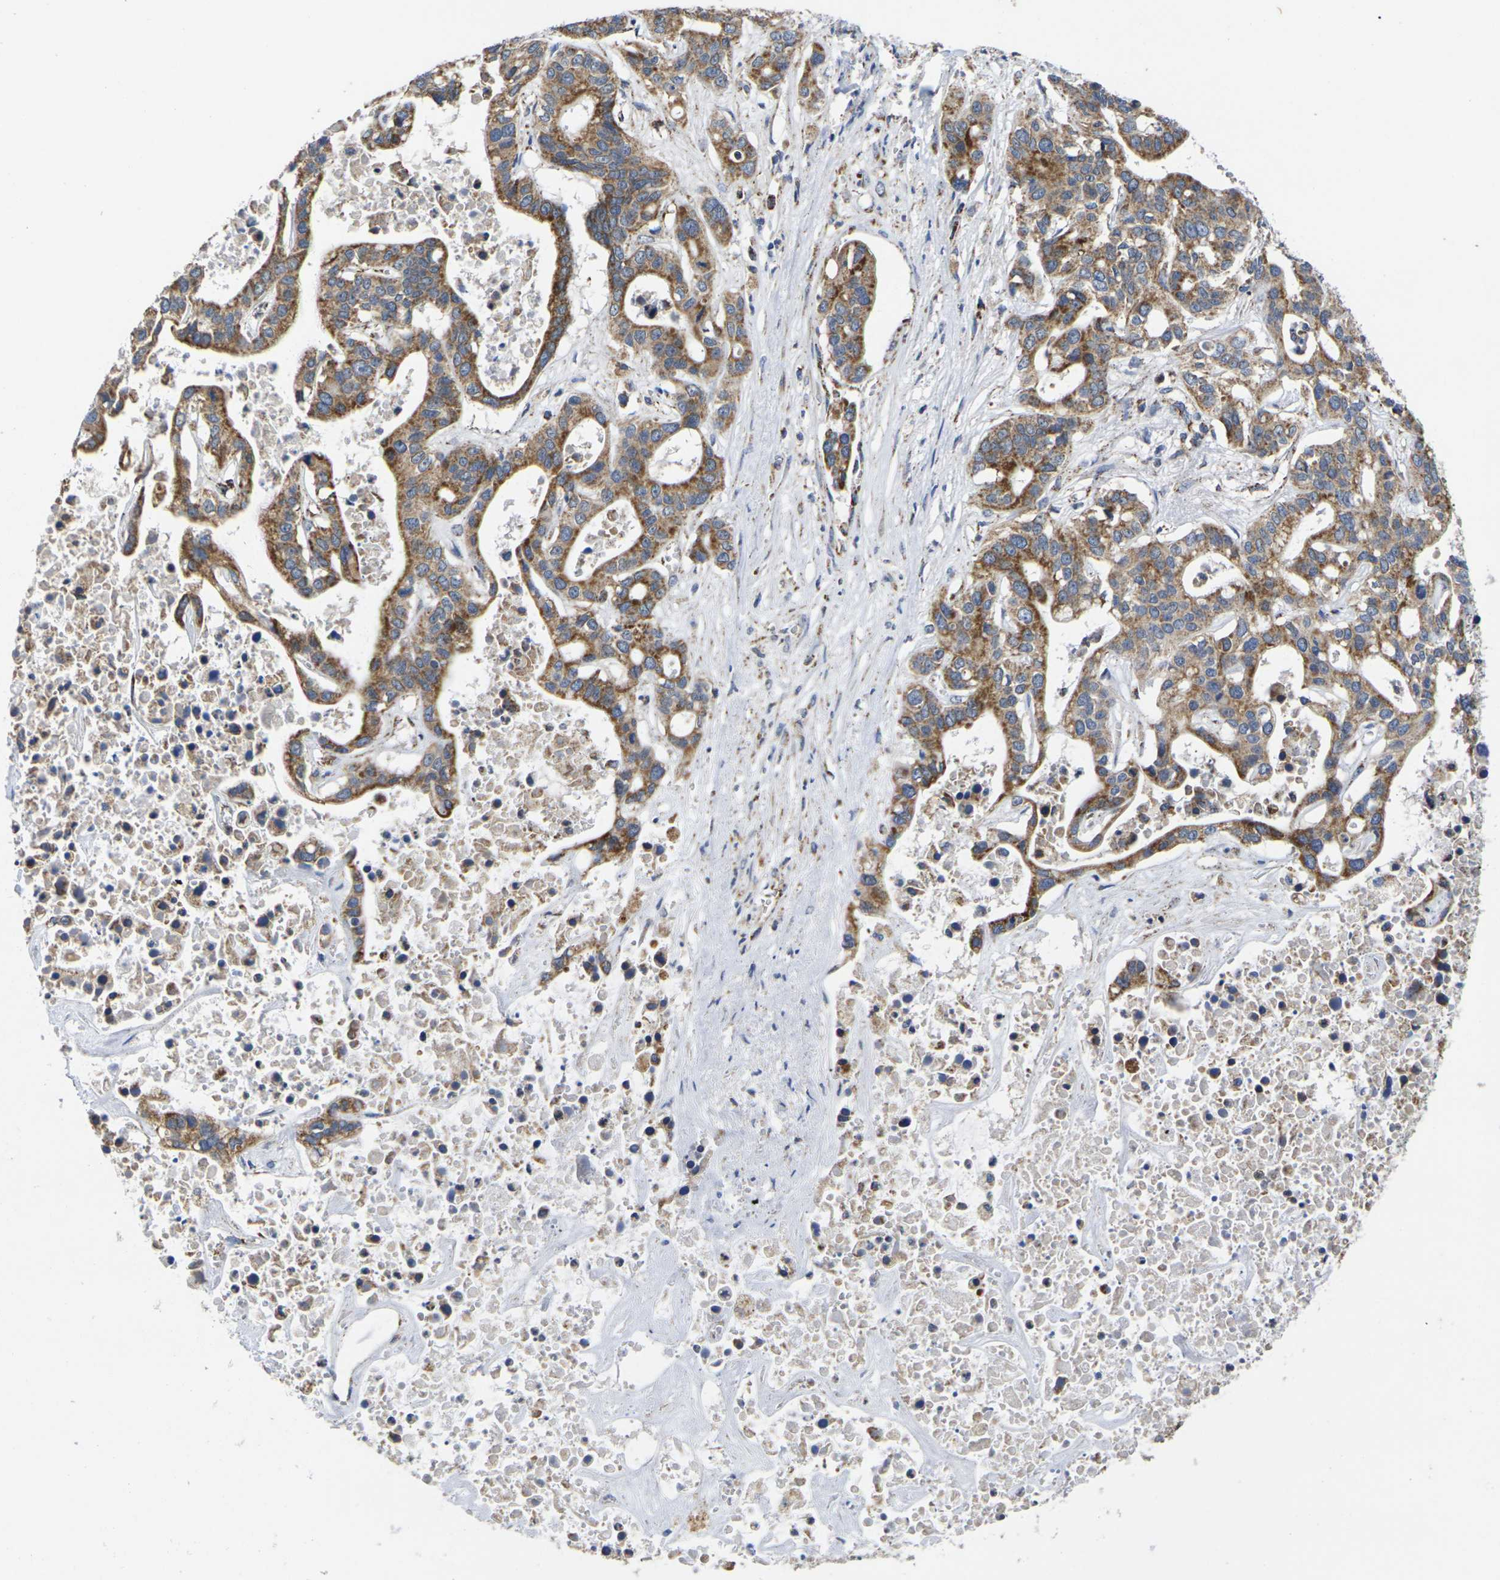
{"staining": {"intensity": "moderate", "quantity": ">75%", "location": "cytoplasmic/membranous"}, "tissue": "liver cancer", "cell_type": "Tumor cells", "image_type": "cancer", "snomed": [{"axis": "morphology", "description": "Cholangiocarcinoma"}, {"axis": "topography", "description": "Liver"}], "caption": "Liver cancer tissue shows moderate cytoplasmic/membranous expression in approximately >75% of tumor cells", "gene": "P2RY11", "patient": {"sex": "female", "age": 65}}